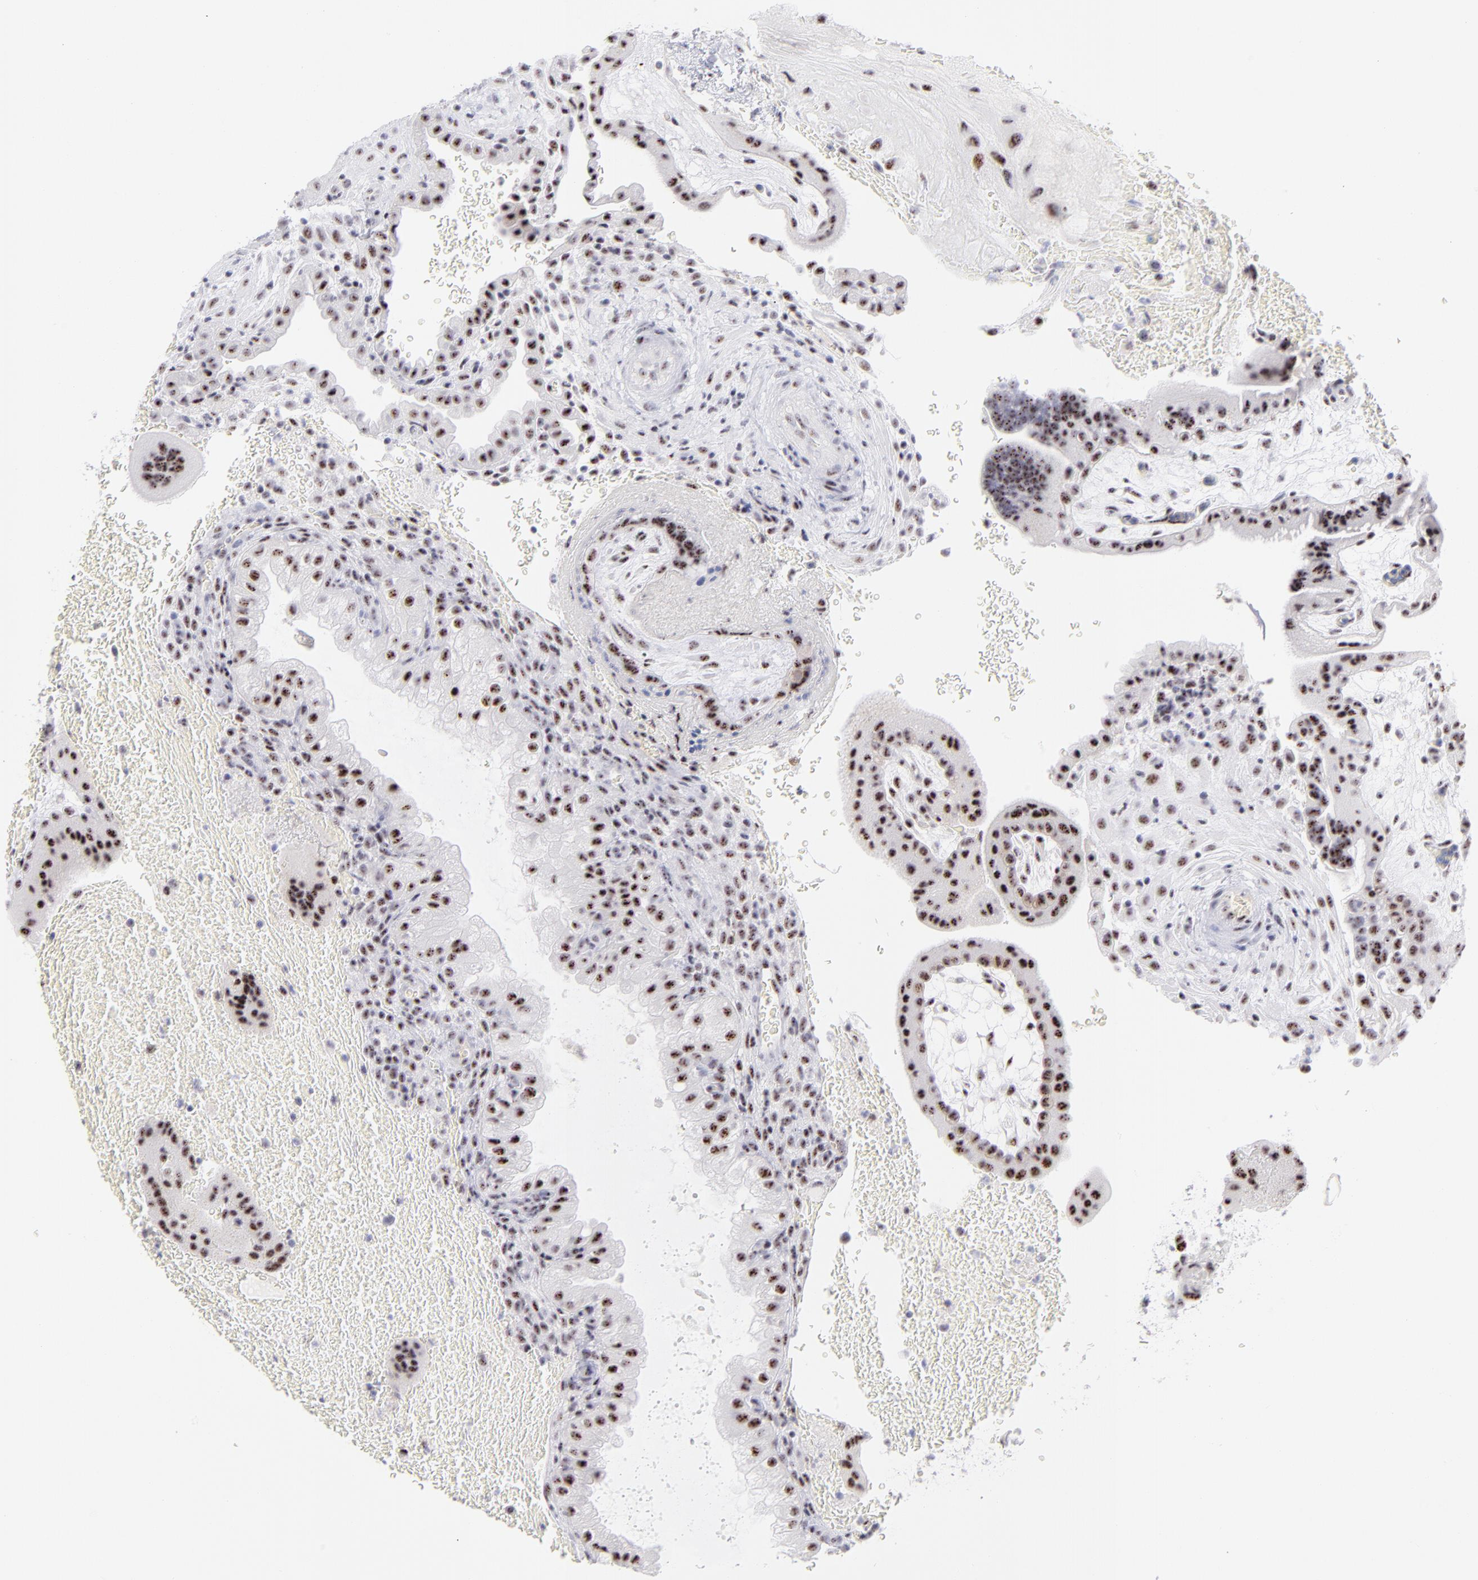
{"staining": {"intensity": "moderate", "quantity": ">75%", "location": "nuclear"}, "tissue": "placenta", "cell_type": "Decidual cells", "image_type": "normal", "snomed": [{"axis": "morphology", "description": "Normal tissue, NOS"}, {"axis": "topography", "description": "Placenta"}], "caption": "High-magnification brightfield microscopy of benign placenta stained with DAB (brown) and counterstained with hematoxylin (blue). decidual cells exhibit moderate nuclear positivity is present in about>75% of cells. The protein of interest is shown in brown color, while the nuclei are stained blue.", "gene": "CDC25C", "patient": {"sex": "female", "age": 19}}